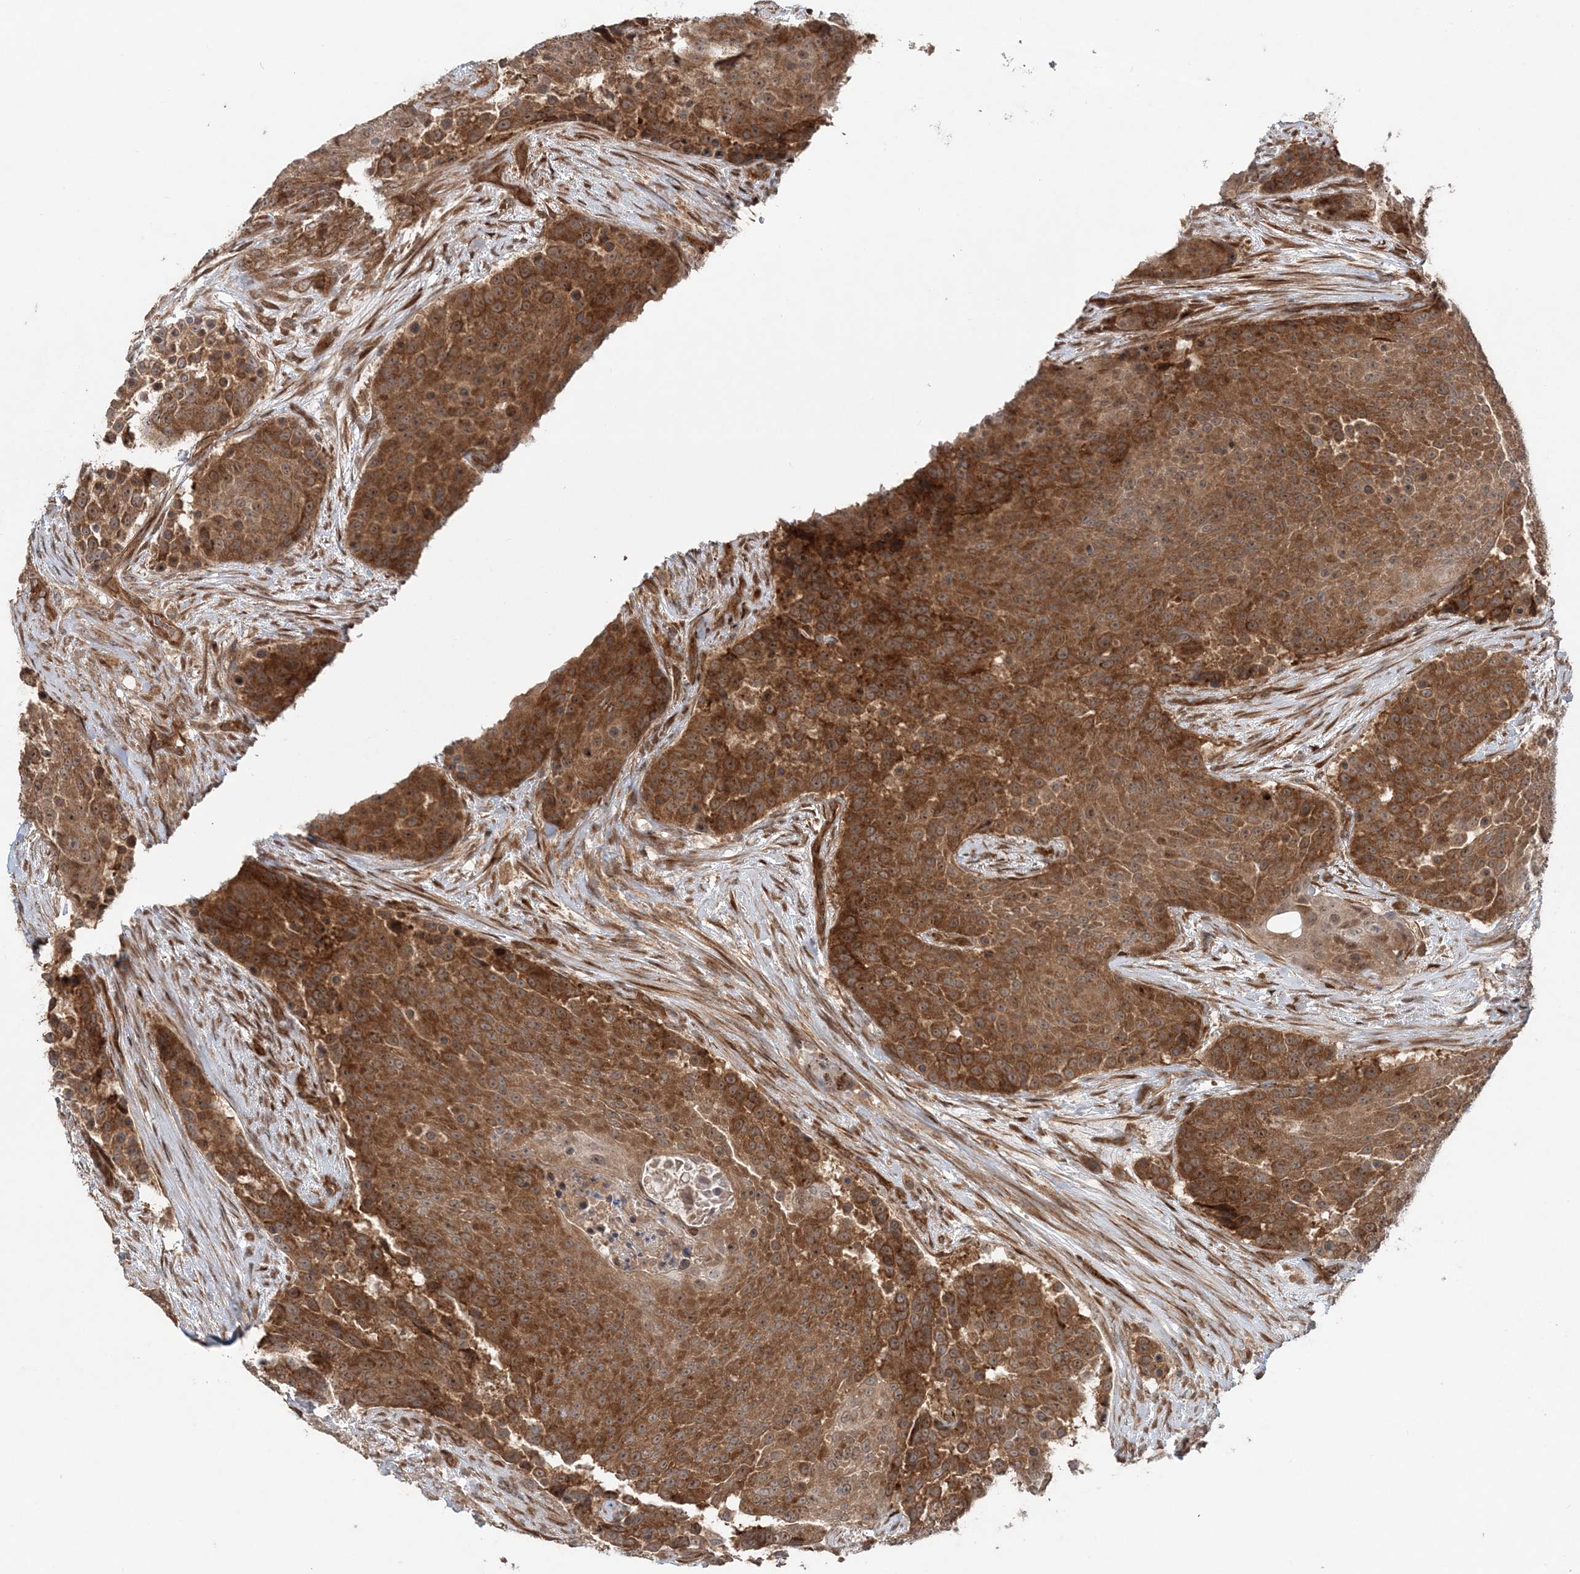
{"staining": {"intensity": "strong", "quantity": ">75%", "location": "cytoplasmic/membranous"}, "tissue": "urothelial cancer", "cell_type": "Tumor cells", "image_type": "cancer", "snomed": [{"axis": "morphology", "description": "Urothelial carcinoma, High grade"}, {"axis": "topography", "description": "Urinary bladder"}], "caption": "Protein staining shows strong cytoplasmic/membranous positivity in approximately >75% of tumor cells in high-grade urothelial carcinoma.", "gene": "GEMIN5", "patient": {"sex": "female", "age": 63}}